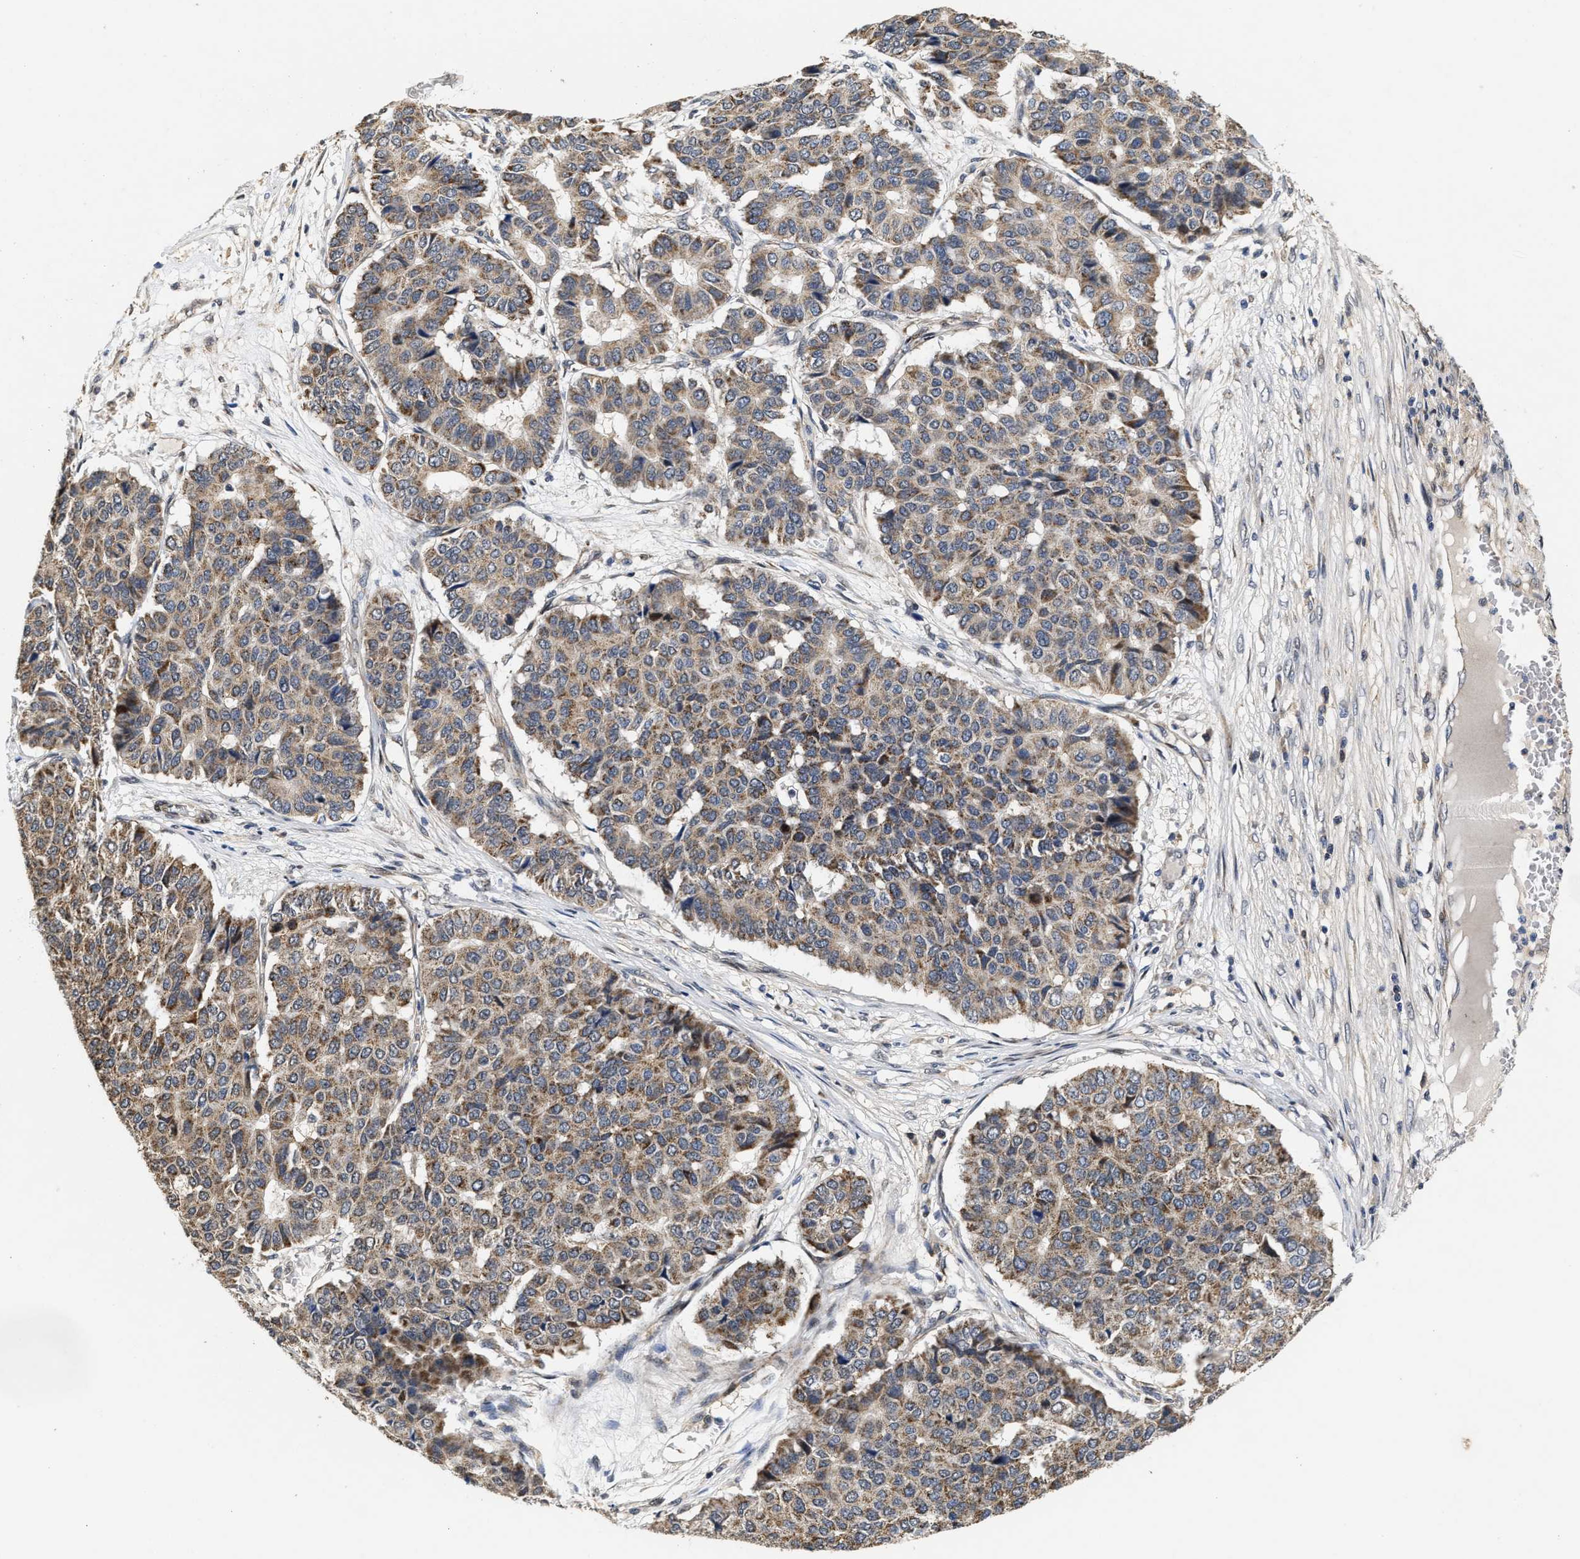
{"staining": {"intensity": "moderate", "quantity": ">75%", "location": "cytoplasmic/membranous"}, "tissue": "pancreatic cancer", "cell_type": "Tumor cells", "image_type": "cancer", "snomed": [{"axis": "morphology", "description": "Adenocarcinoma, NOS"}, {"axis": "topography", "description": "Pancreas"}], "caption": "Pancreatic cancer (adenocarcinoma) stained for a protein (brown) exhibits moderate cytoplasmic/membranous positive expression in about >75% of tumor cells.", "gene": "SCYL2", "patient": {"sex": "male", "age": 50}}